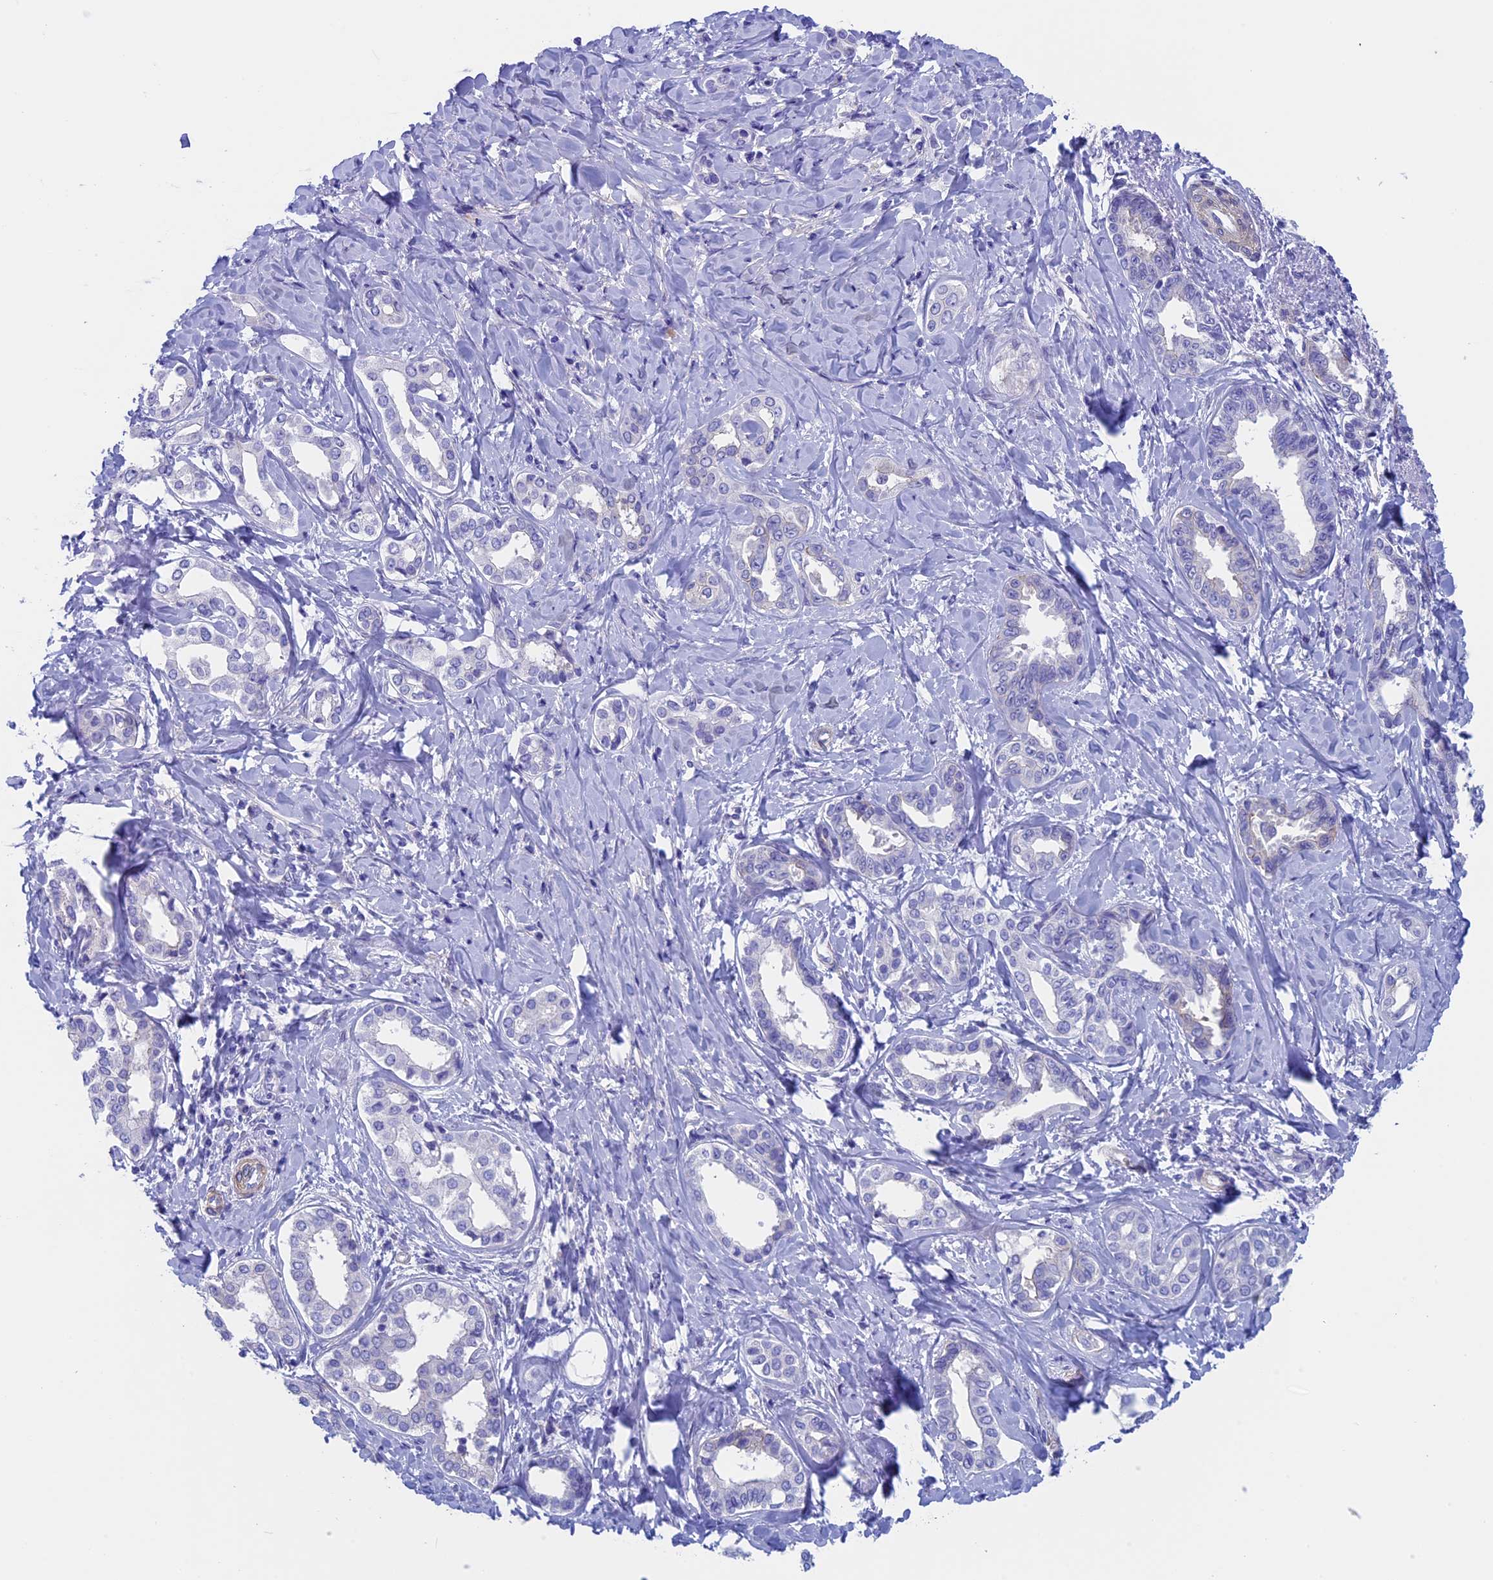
{"staining": {"intensity": "negative", "quantity": "none", "location": "none"}, "tissue": "liver cancer", "cell_type": "Tumor cells", "image_type": "cancer", "snomed": [{"axis": "morphology", "description": "Cholangiocarcinoma"}, {"axis": "topography", "description": "Liver"}], "caption": "This is an IHC histopathology image of human liver cancer. There is no expression in tumor cells.", "gene": "ADH7", "patient": {"sex": "female", "age": 77}}